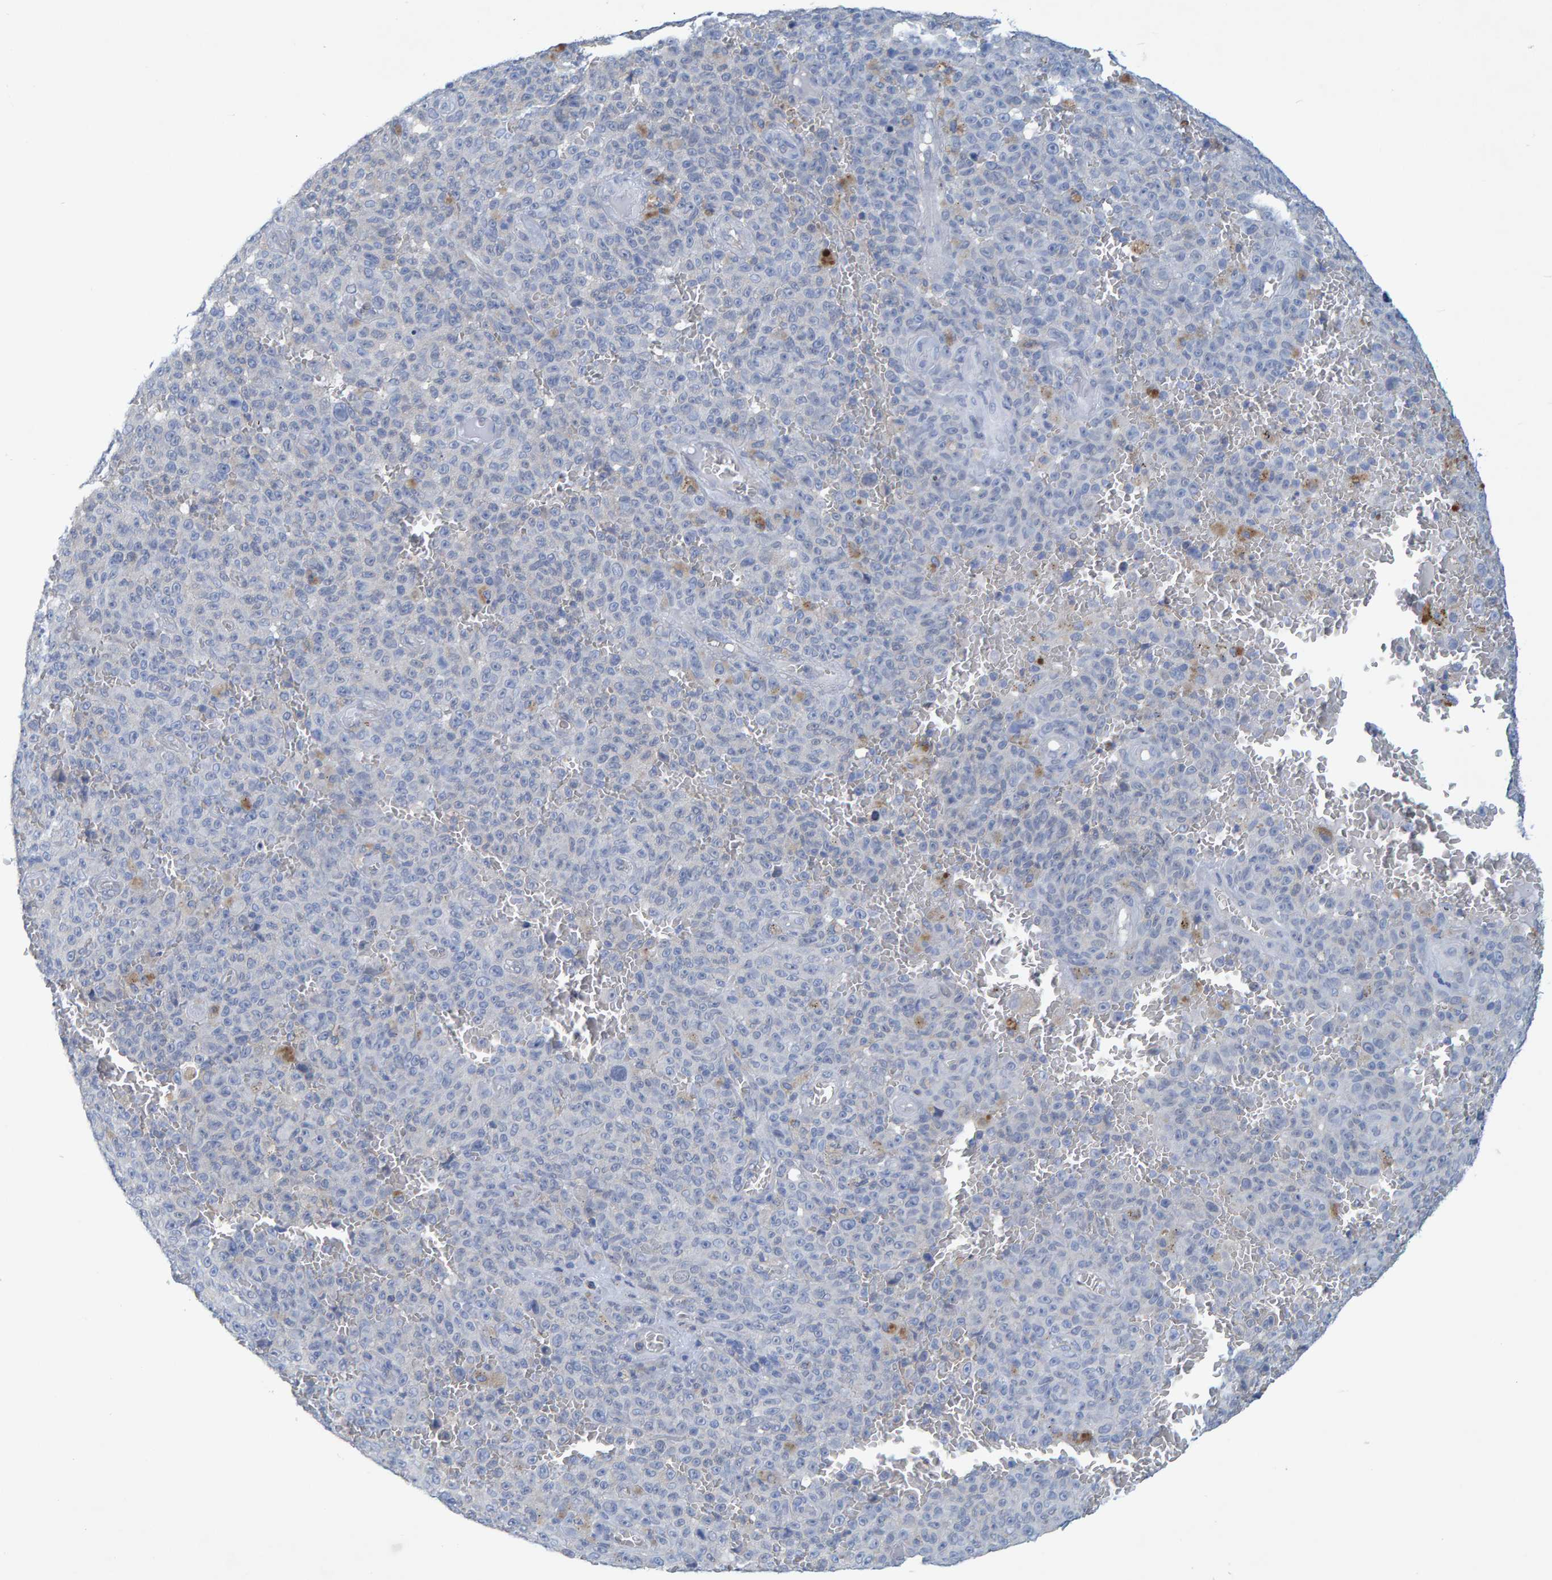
{"staining": {"intensity": "negative", "quantity": "none", "location": "none"}, "tissue": "melanoma", "cell_type": "Tumor cells", "image_type": "cancer", "snomed": [{"axis": "morphology", "description": "Malignant melanoma, NOS"}, {"axis": "topography", "description": "Skin"}], "caption": "Tumor cells are negative for brown protein staining in malignant melanoma. Nuclei are stained in blue.", "gene": "ALAD", "patient": {"sex": "female", "age": 82}}